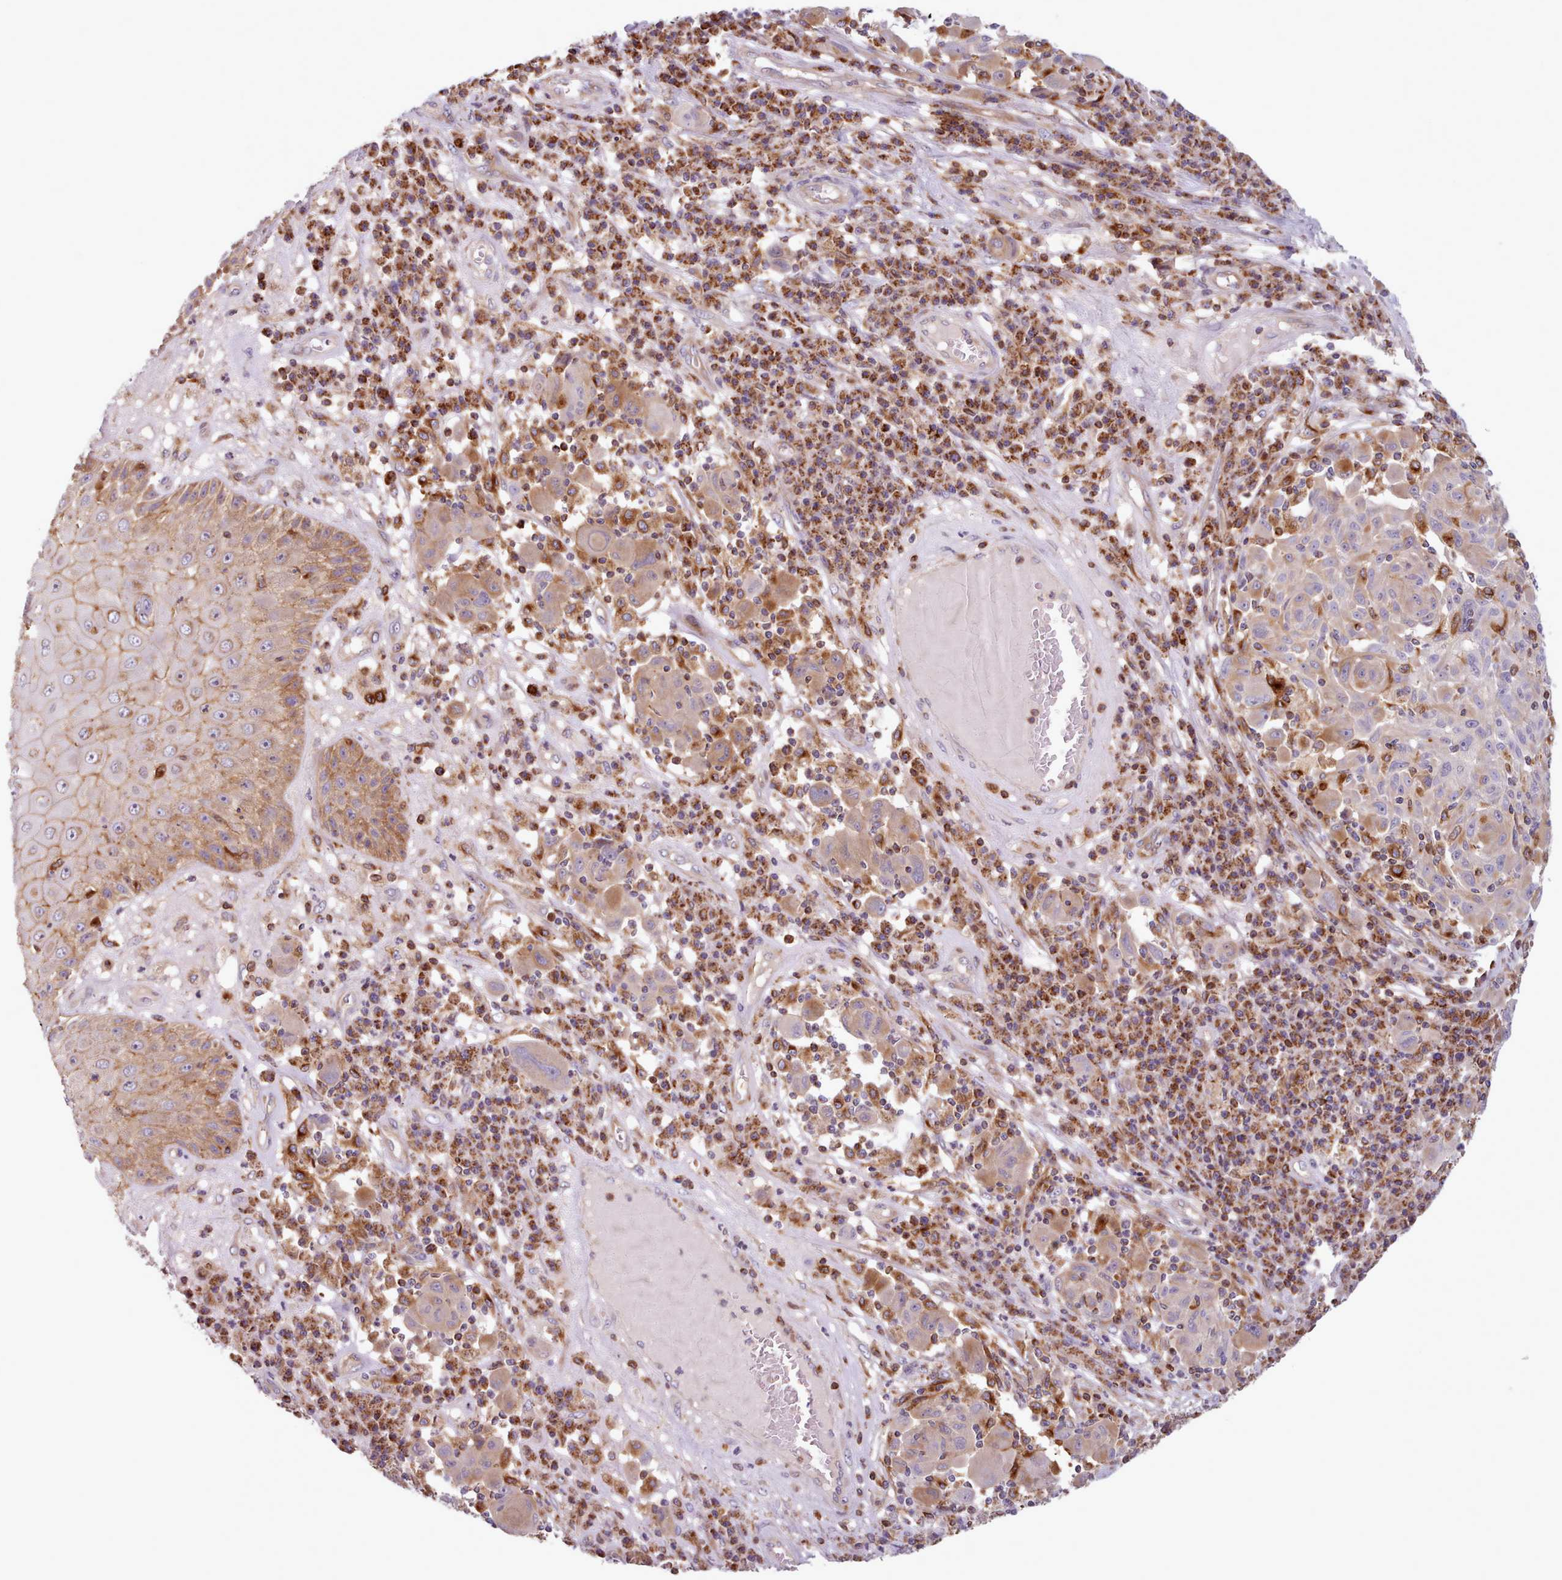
{"staining": {"intensity": "moderate", "quantity": "<25%", "location": "cytoplasmic/membranous"}, "tissue": "melanoma", "cell_type": "Tumor cells", "image_type": "cancer", "snomed": [{"axis": "morphology", "description": "Malignant melanoma, NOS"}, {"axis": "topography", "description": "Skin"}], "caption": "Human melanoma stained for a protein (brown) shows moderate cytoplasmic/membranous positive staining in about <25% of tumor cells.", "gene": "CRYBG1", "patient": {"sex": "male", "age": 53}}